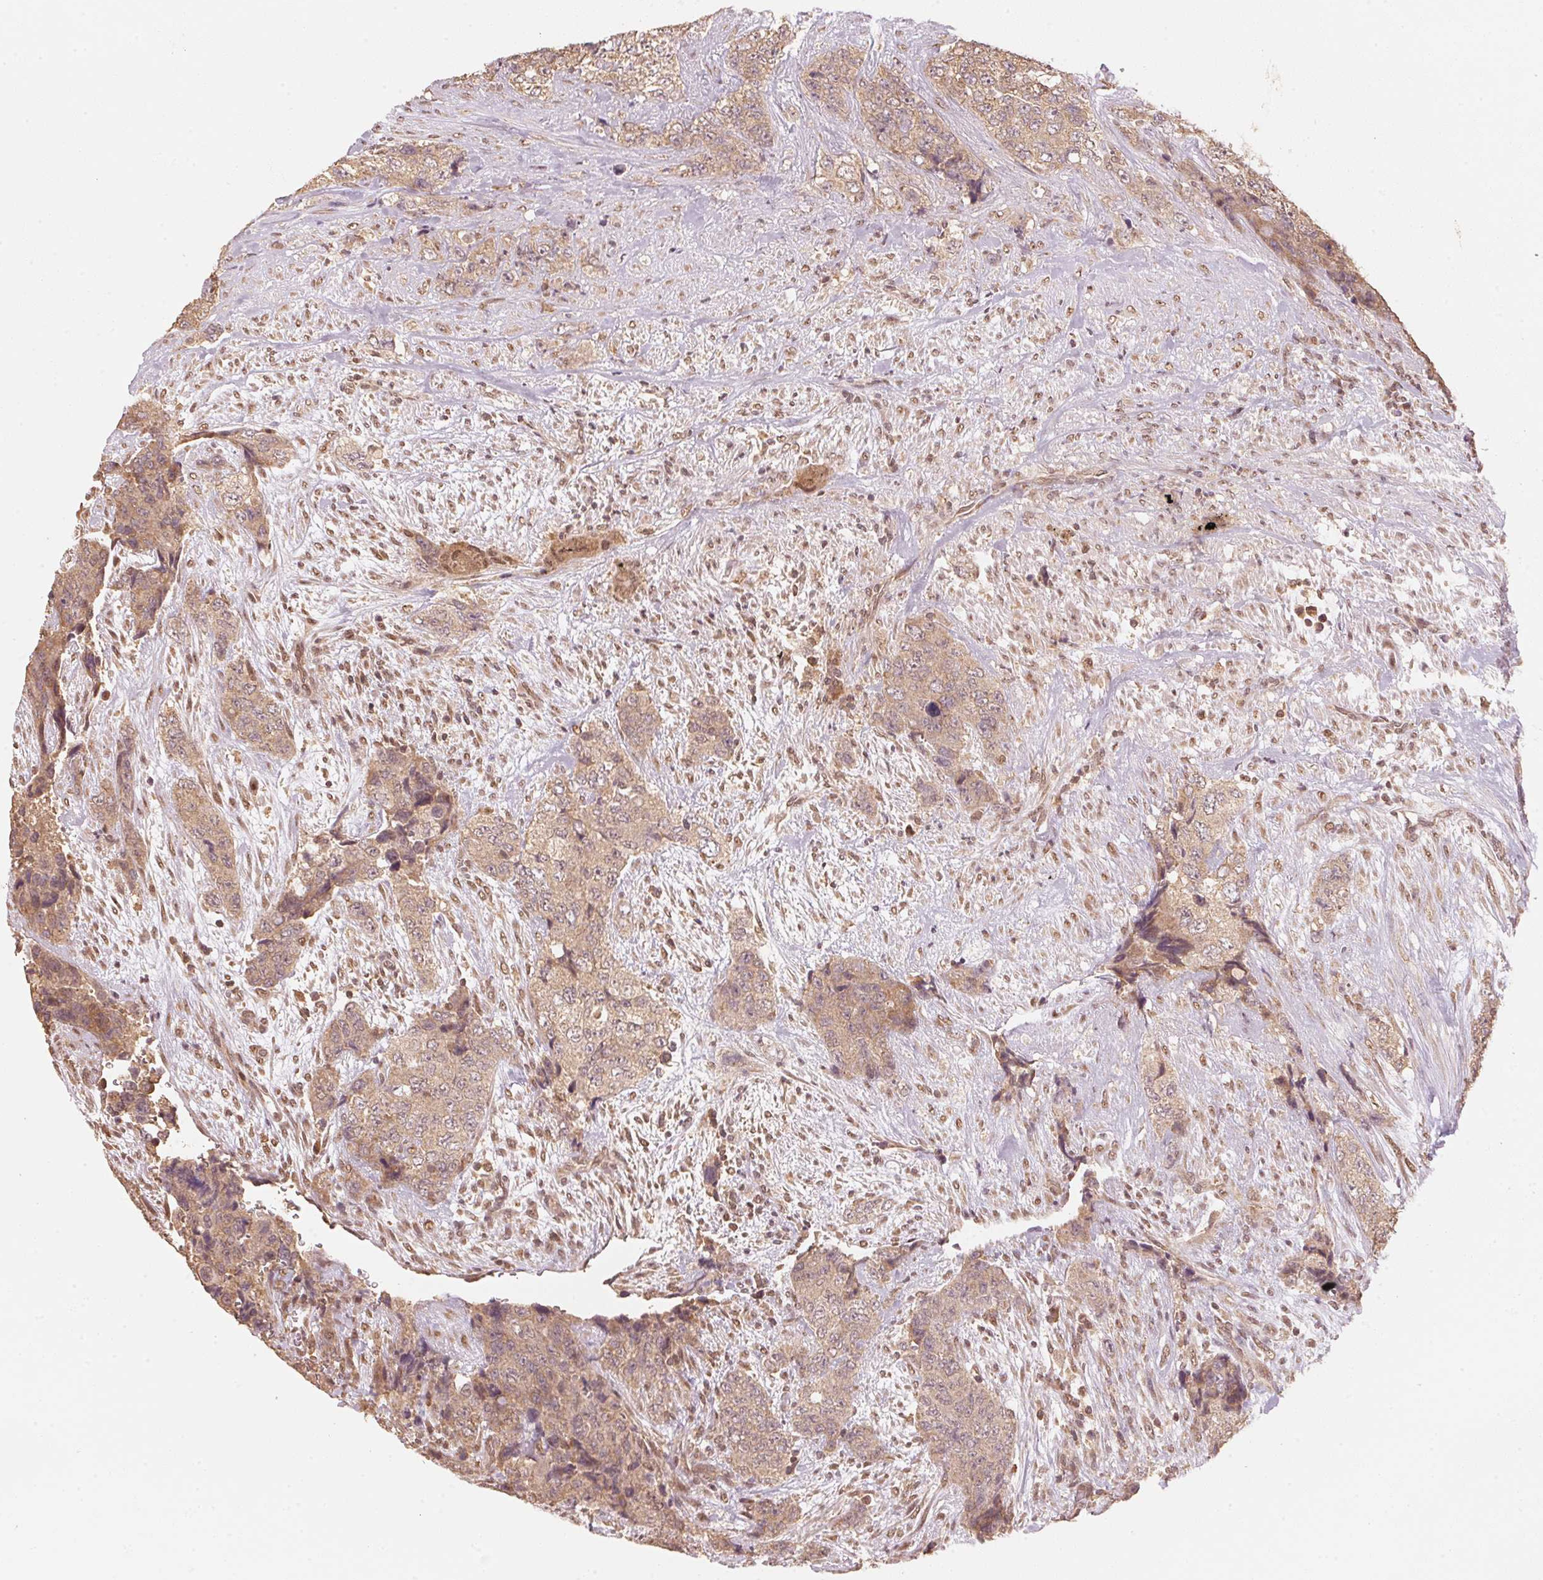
{"staining": {"intensity": "weak", "quantity": ">75%", "location": "cytoplasmic/membranous"}, "tissue": "urothelial cancer", "cell_type": "Tumor cells", "image_type": "cancer", "snomed": [{"axis": "morphology", "description": "Urothelial carcinoma, High grade"}, {"axis": "topography", "description": "Urinary bladder"}], "caption": "Protein analysis of urothelial cancer tissue shows weak cytoplasmic/membranous positivity in approximately >75% of tumor cells. (DAB IHC, brown staining for protein, blue staining for nuclei).", "gene": "C2orf73", "patient": {"sex": "female", "age": 78}}